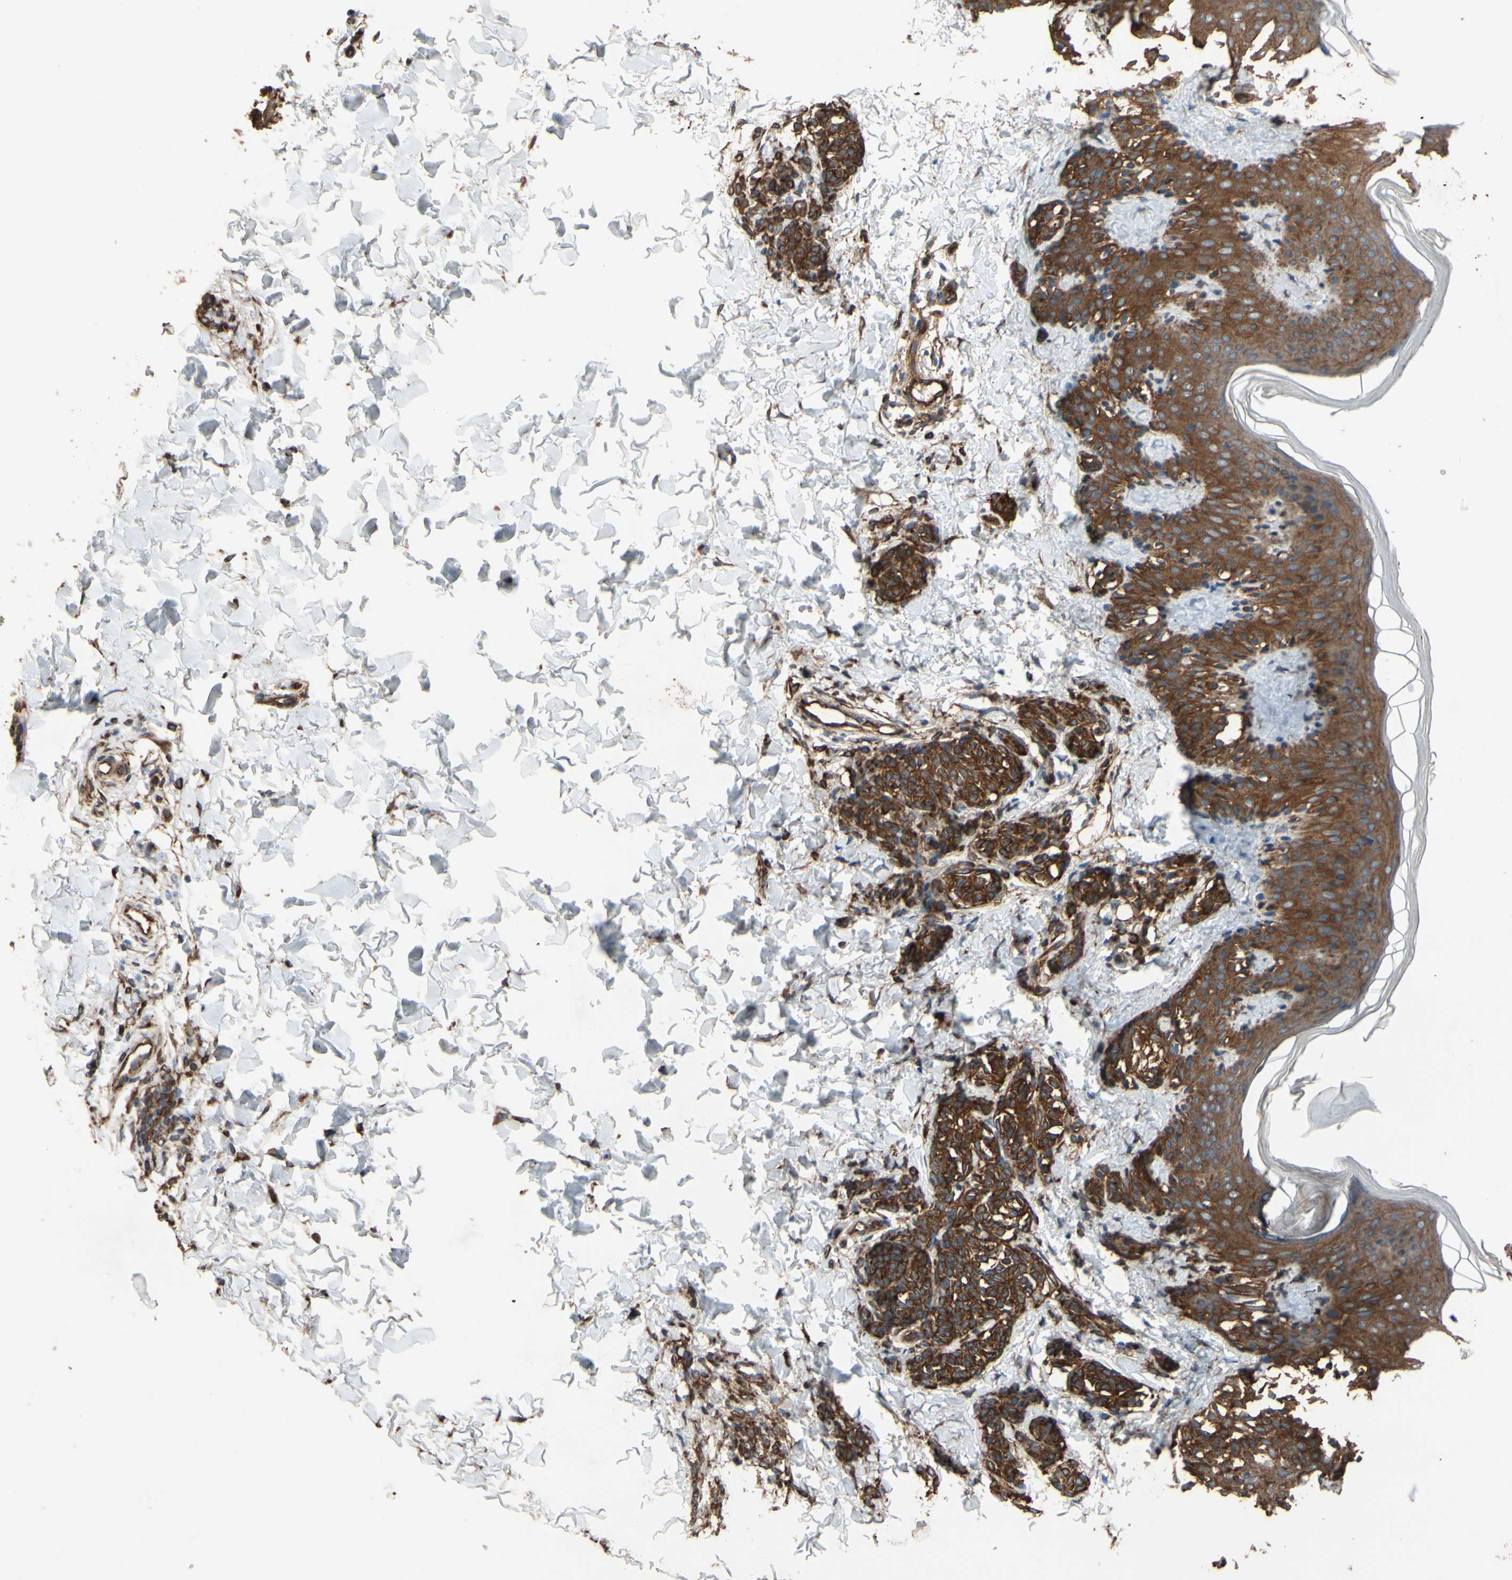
{"staining": {"intensity": "strong", "quantity": ">75%", "location": "cytoplasmic/membranous"}, "tissue": "skin", "cell_type": "Fibroblasts", "image_type": "normal", "snomed": [{"axis": "morphology", "description": "Normal tissue, NOS"}, {"axis": "topography", "description": "Skin"}], "caption": "An IHC photomicrograph of normal tissue is shown. Protein staining in brown highlights strong cytoplasmic/membranous positivity in skin within fibroblasts. Immunohistochemistry (ihc) stains the protein of interest in brown and the nuclei are stained blue.", "gene": "CTTNBP2", "patient": {"sex": "male", "age": 16}}